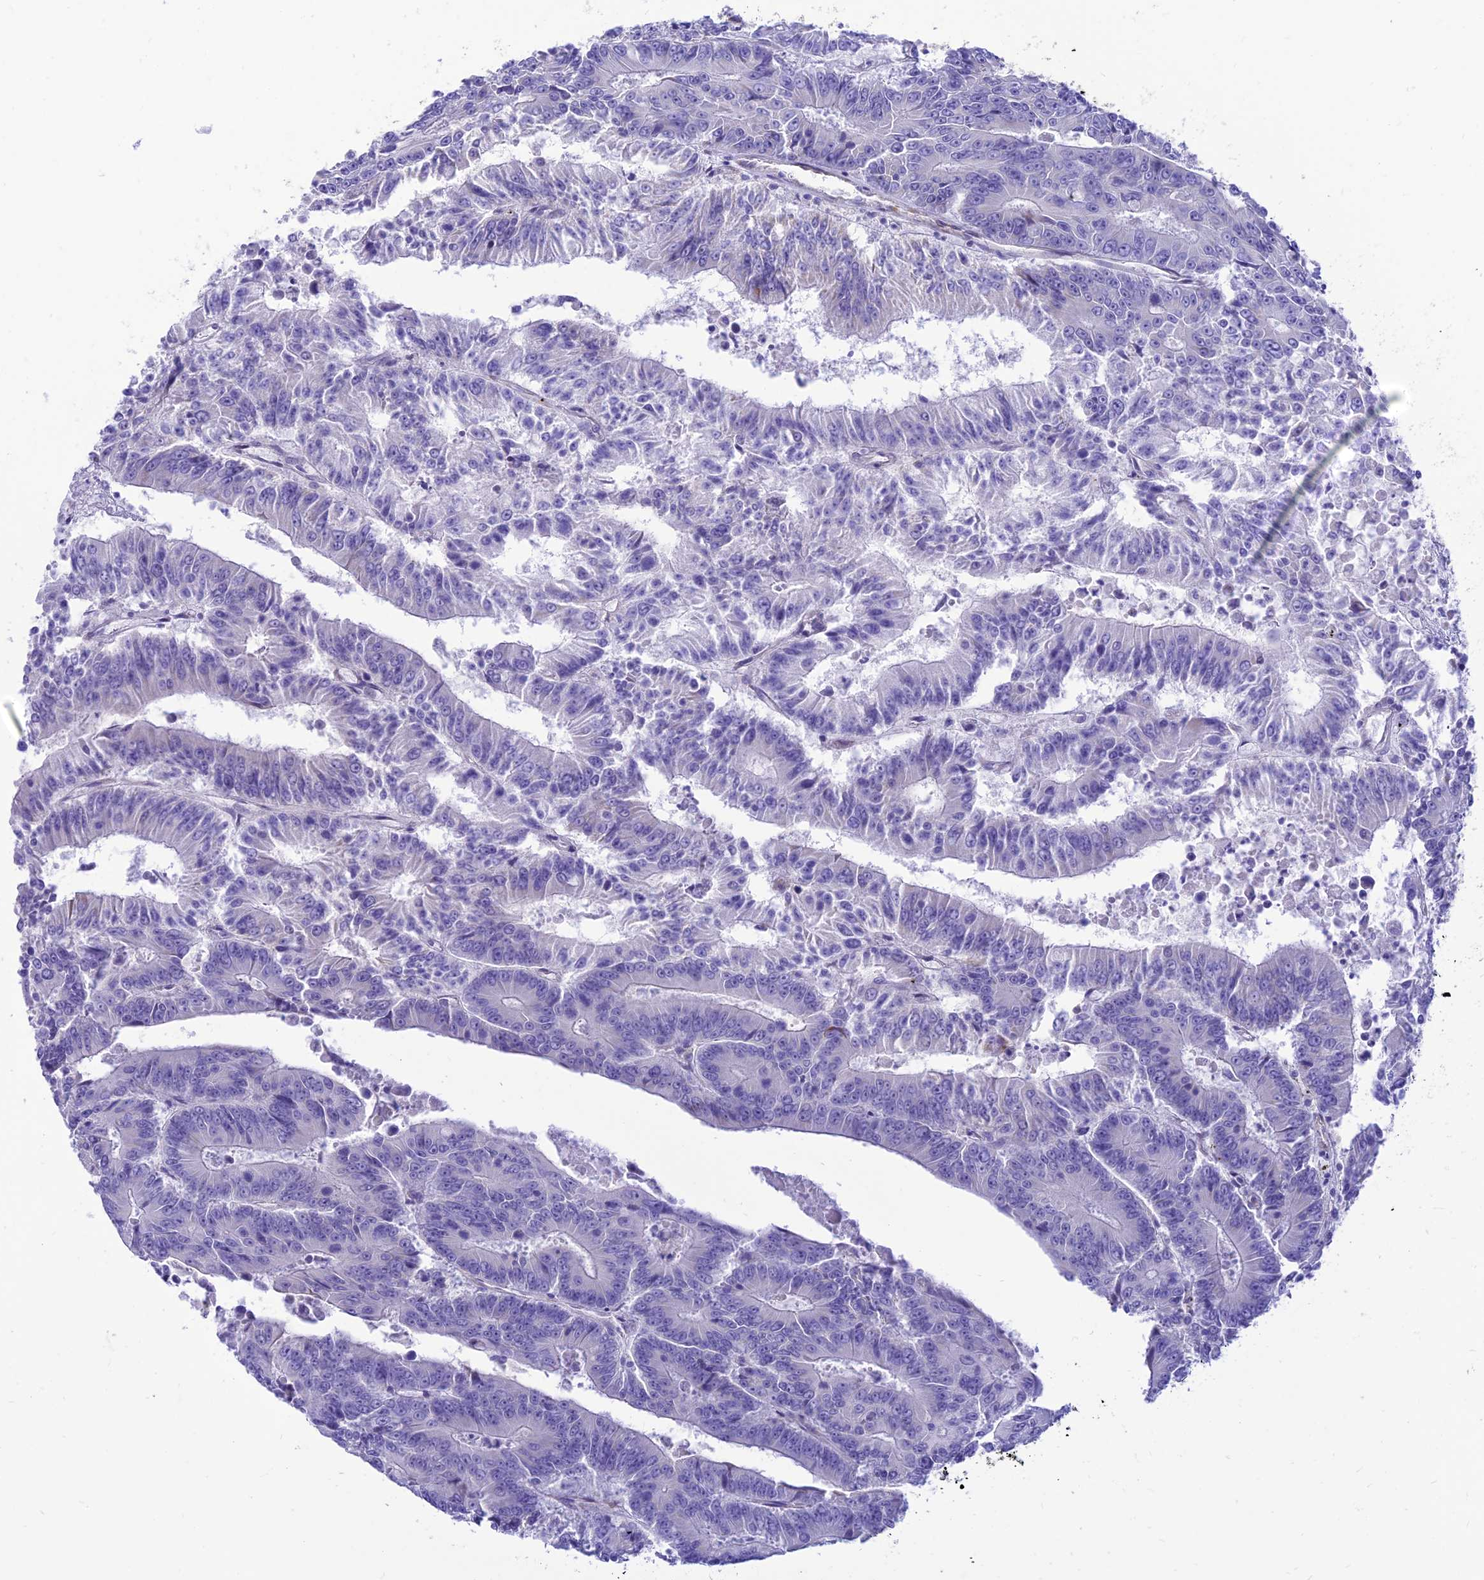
{"staining": {"intensity": "negative", "quantity": "none", "location": "none"}, "tissue": "colorectal cancer", "cell_type": "Tumor cells", "image_type": "cancer", "snomed": [{"axis": "morphology", "description": "Adenocarcinoma, NOS"}, {"axis": "topography", "description": "Colon"}], "caption": "High magnification brightfield microscopy of colorectal cancer (adenocarcinoma) stained with DAB (brown) and counterstained with hematoxylin (blue): tumor cells show no significant expression. Brightfield microscopy of immunohistochemistry (IHC) stained with DAB (brown) and hematoxylin (blue), captured at high magnification.", "gene": "FAM186B", "patient": {"sex": "male", "age": 83}}